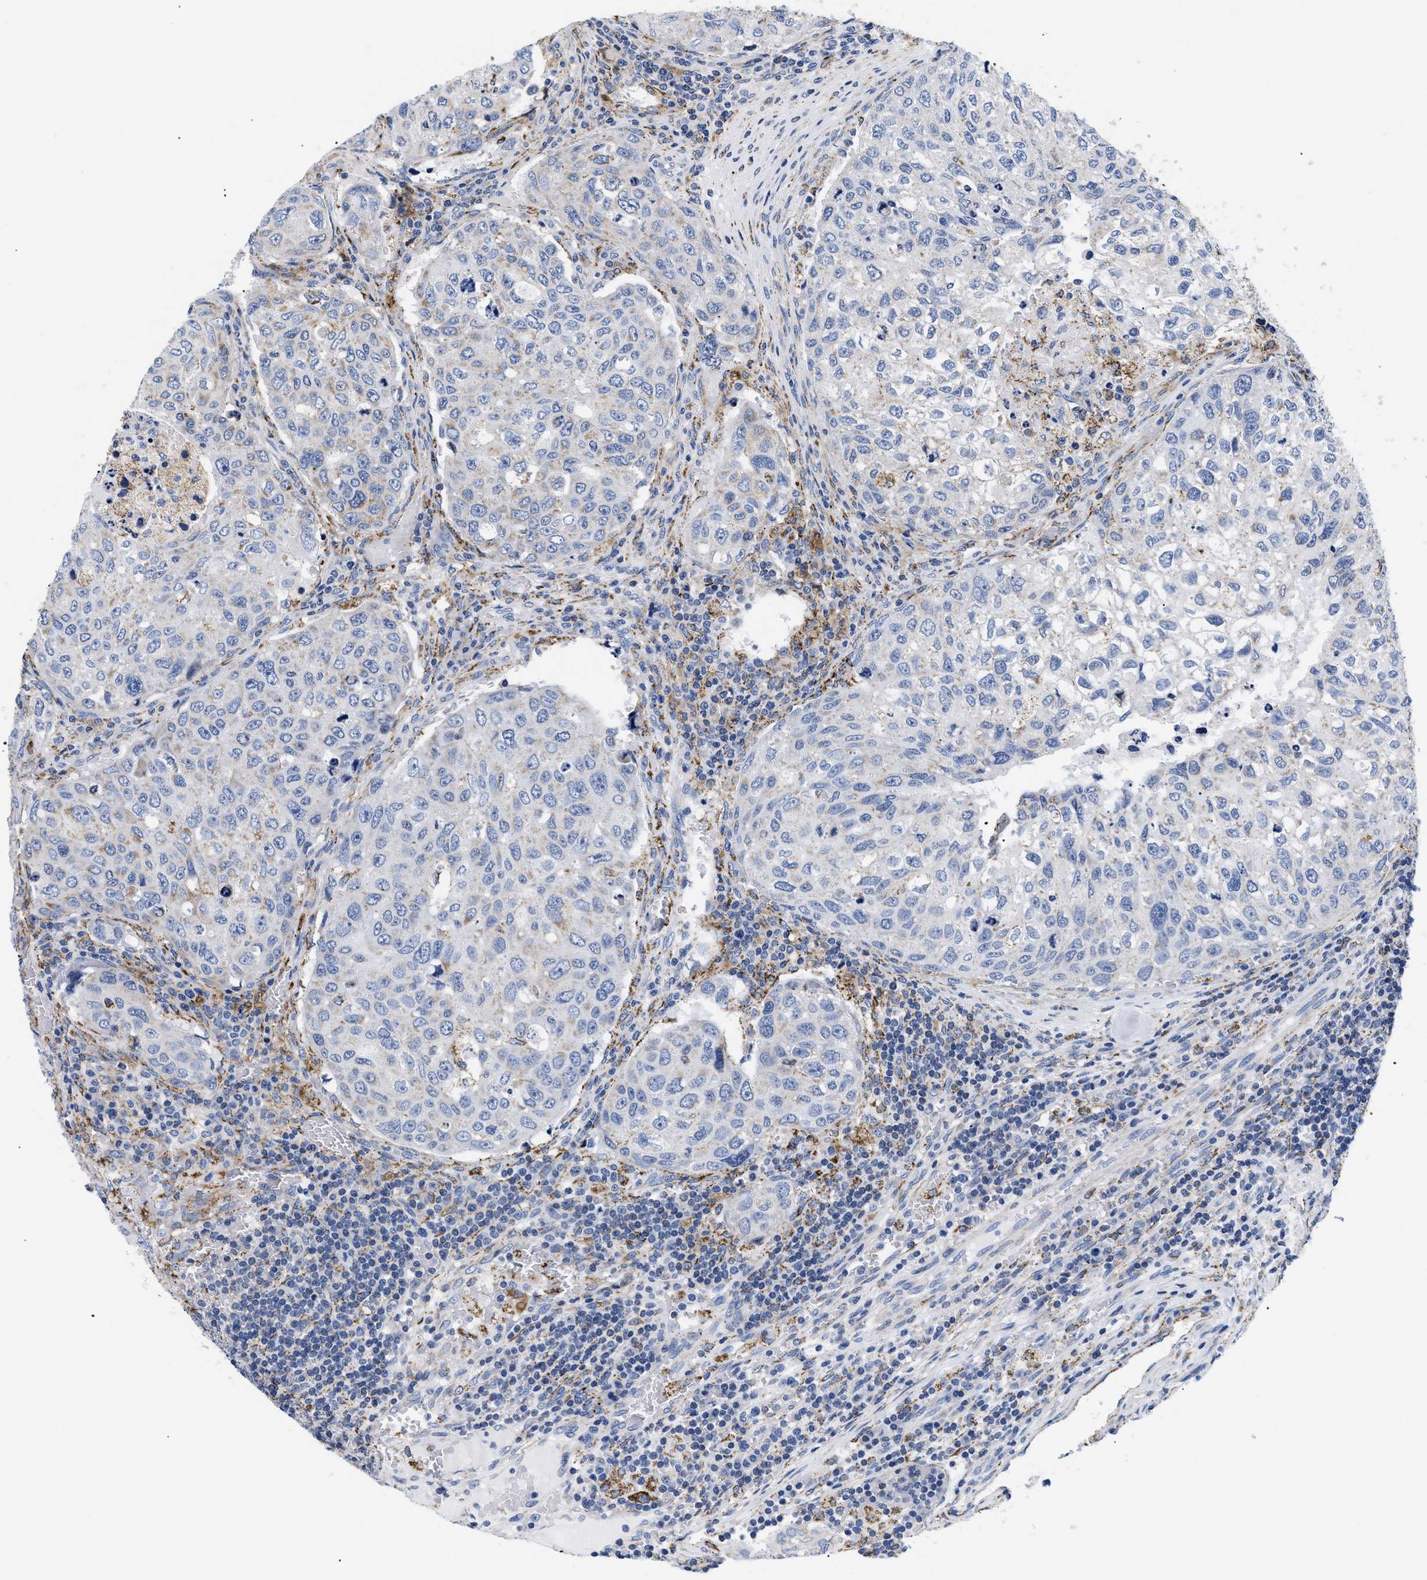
{"staining": {"intensity": "negative", "quantity": "none", "location": "none"}, "tissue": "urothelial cancer", "cell_type": "Tumor cells", "image_type": "cancer", "snomed": [{"axis": "morphology", "description": "Urothelial carcinoma, High grade"}, {"axis": "topography", "description": "Lymph node"}, {"axis": "topography", "description": "Urinary bladder"}], "caption": "Immunohistochemistry (IHC) image of neoplastic tissue: urothelial cancer stained with DAB reveals no significant protein positivity in tumor cells. Brightfield microscopy of immunohistochemistry (IHC) stained with DAB (3,3'-diaminobenzidine) (brown) and hematoxylin (blue), captured at high magnification.", "gene": "GPR149", "patient": {"sex": "male", "age": 51}}